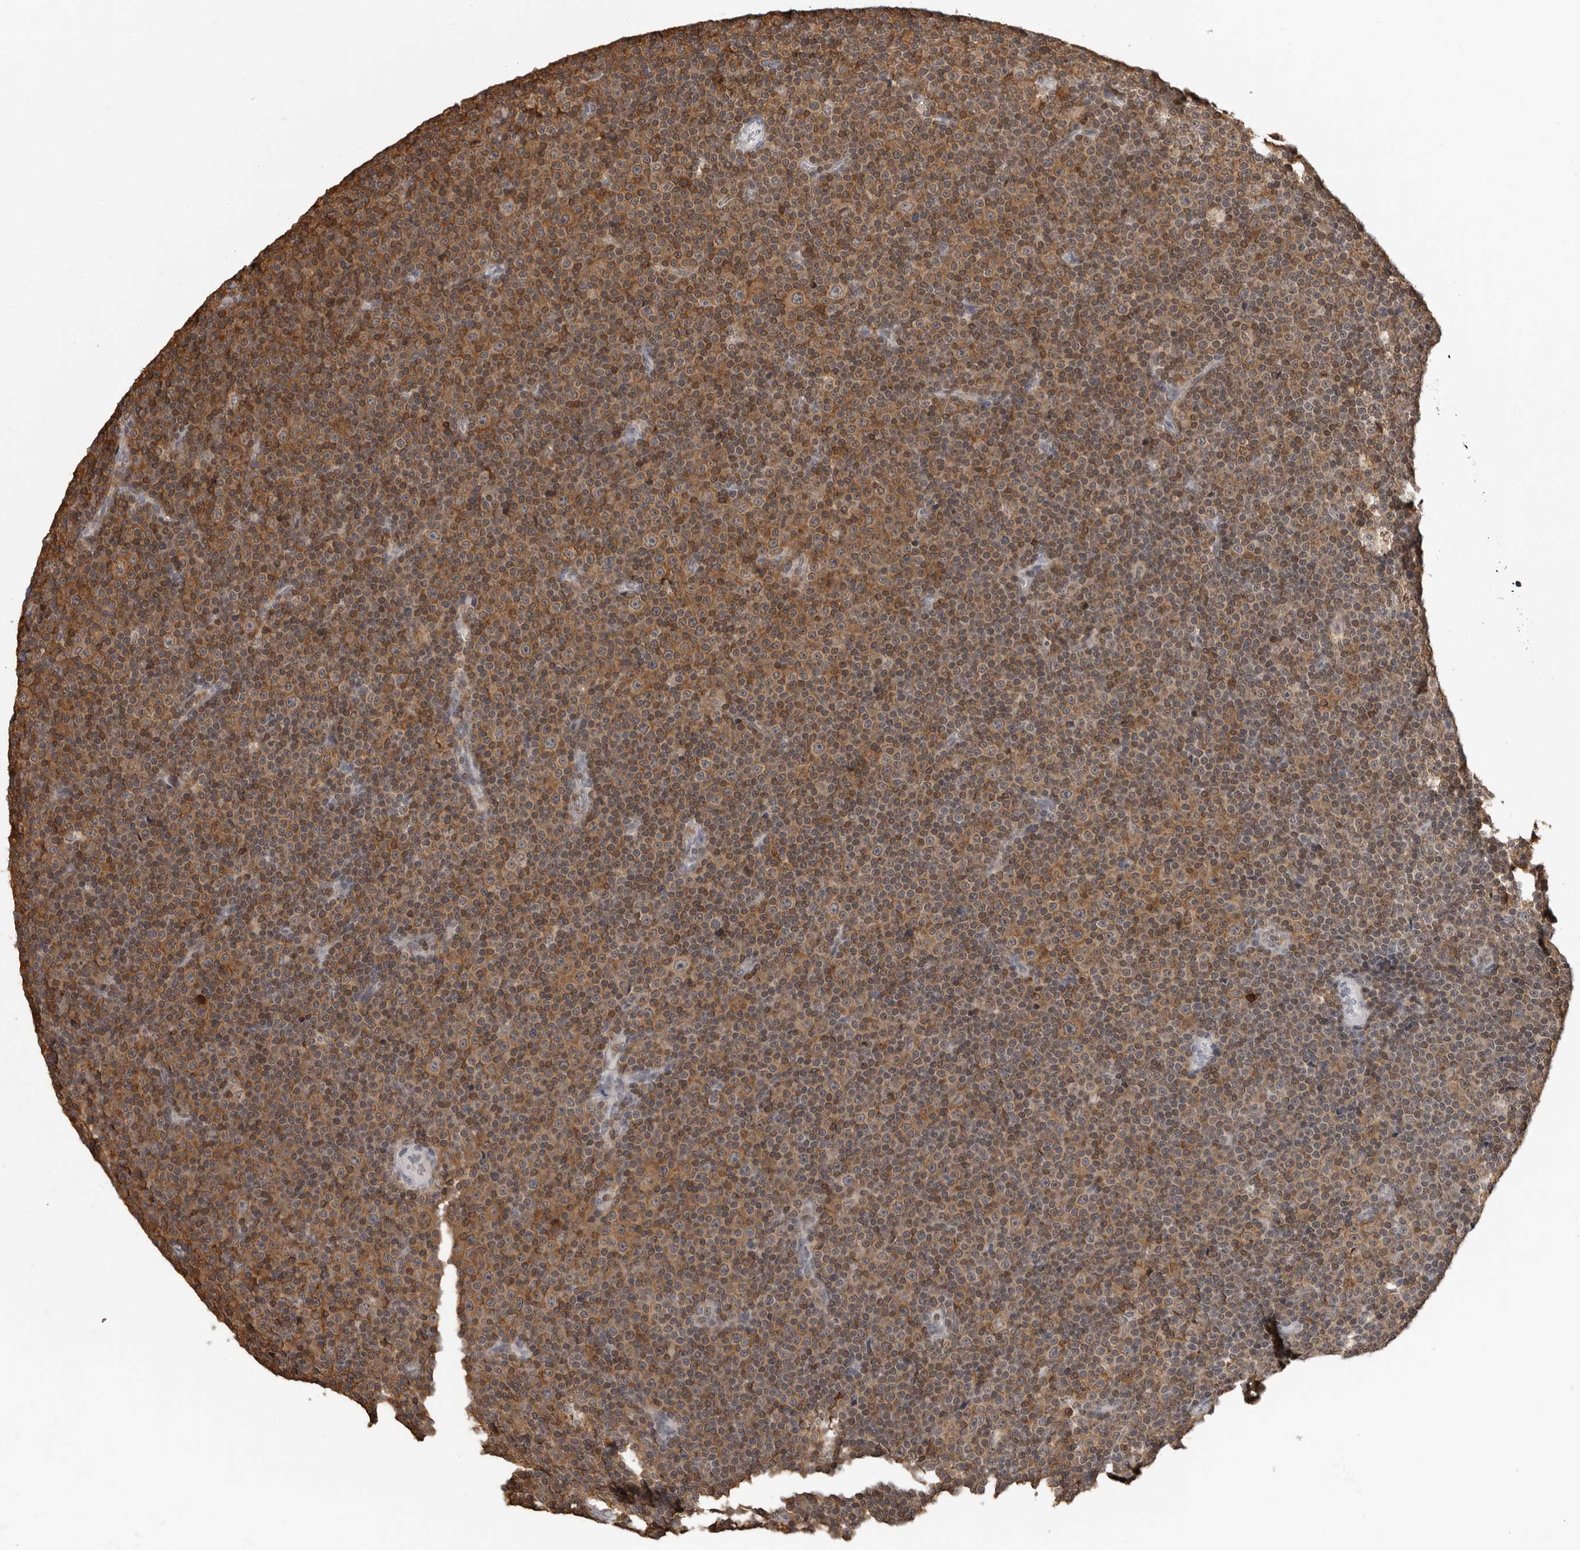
{"staining": {"intensity": "weak", "quantity": ">75%", "location": "cytoplasmic/membranous"}, "tissue": "lymphoma", "cell_type": "Tumor cells", "image_type": "cancer", "snomed": [{"axis": "morphology", "description": "Malignant lymphoma, non-Hodgkin's type, Low grade"}, {"axis": "topography", "description": "Lymph node"}], "caption": "A high-resolution image shows immunohistochemistry (IHC) staining of low-grade malignant lymphoma, non-Hodgkin's type, which shows weak cytoplasmic/membranous positivity in approximately >75% of tumor cells. The protein is shown in brown color, while the nuclei are stained blue.", "gene": "HSPH1", "patient": {"sex": "female", "age": 67}}